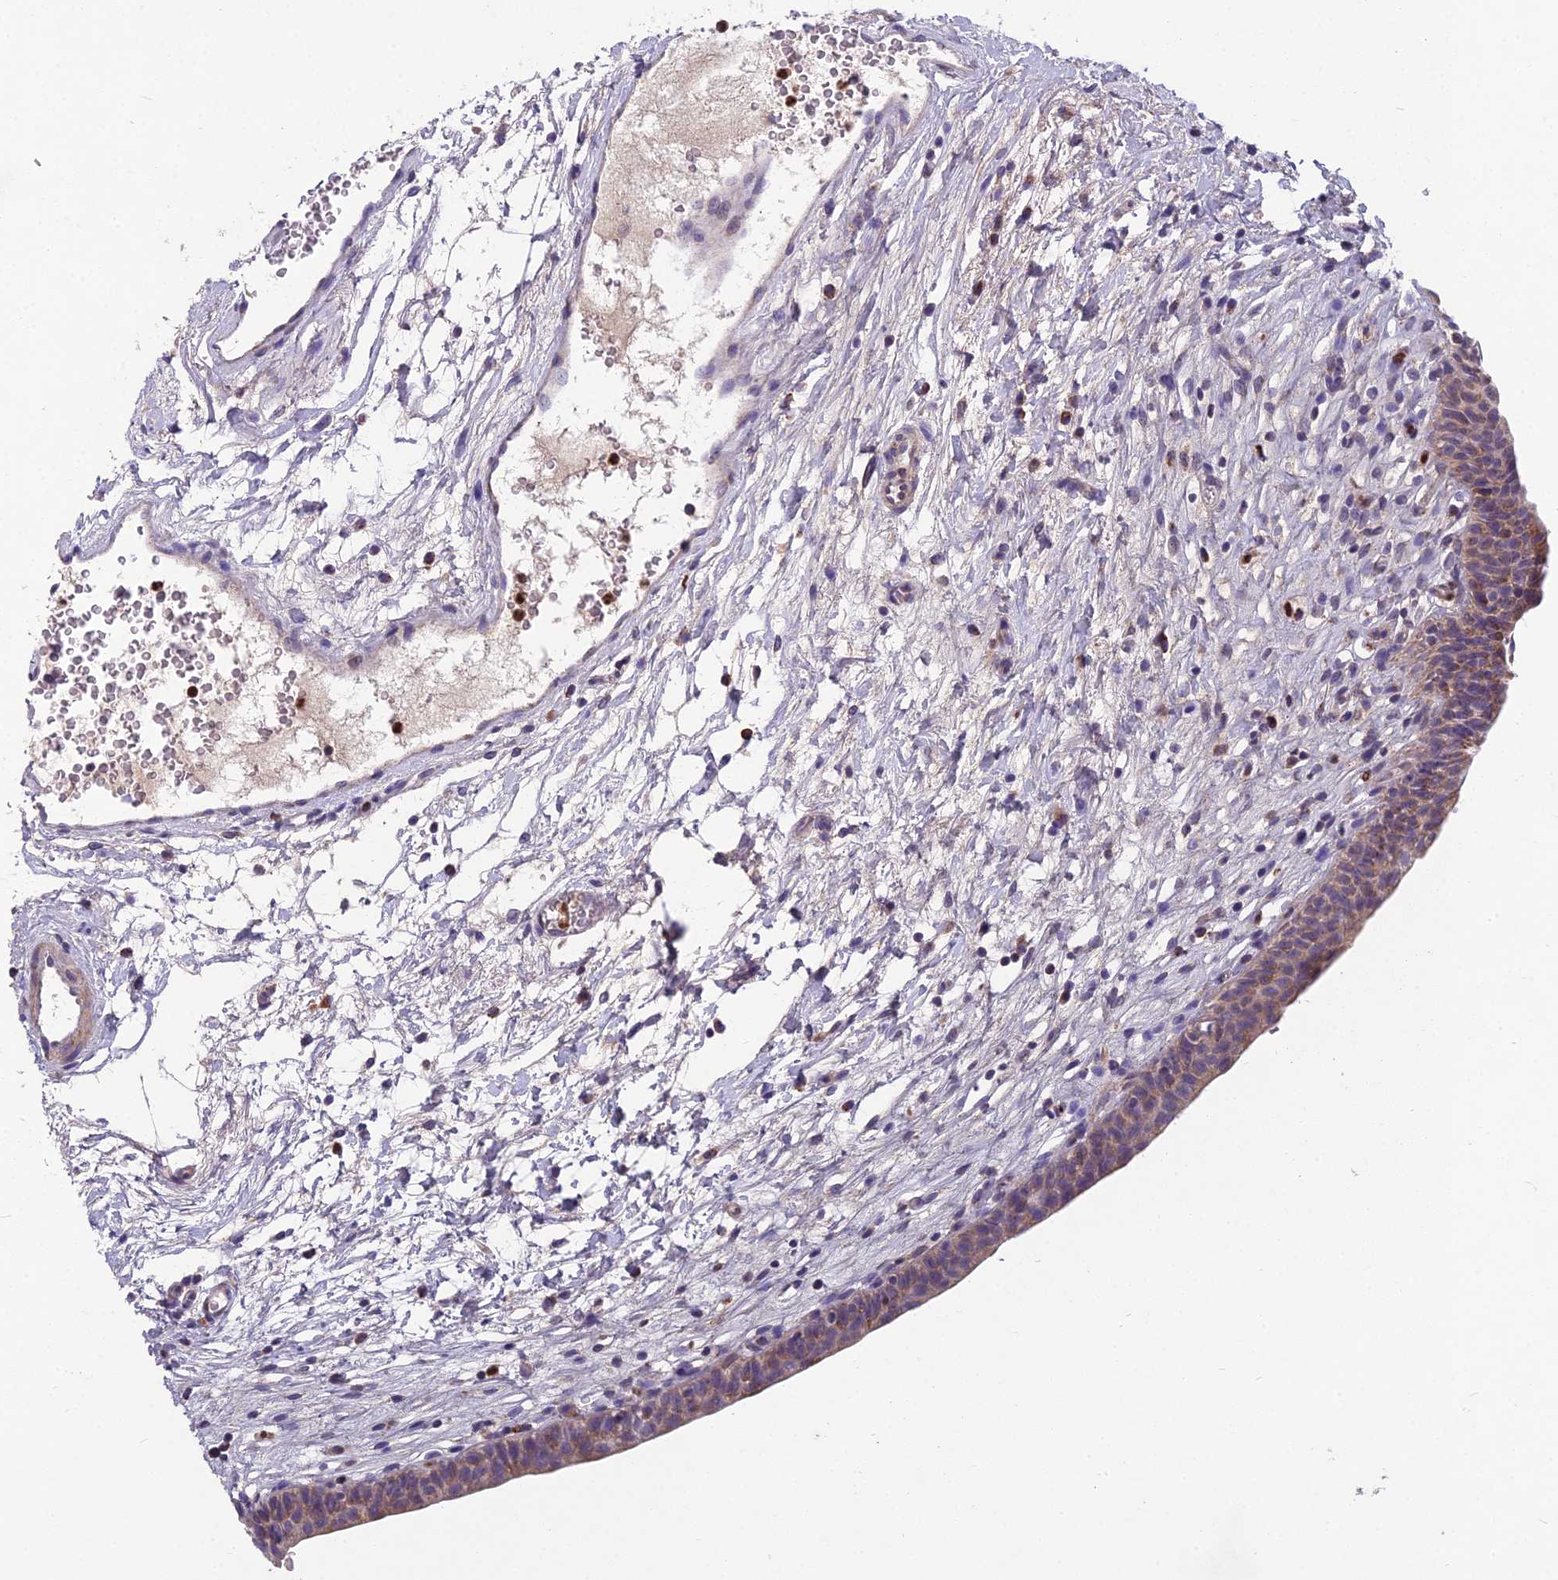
{"staining": {"intensity": "weak", "quantity": "25%-75%", "location": "cytoplasmic/membranous"}, "tissue": "urinary bladder", "cell_type": "Urothelial cells", "image_type": "normal", "snomed": [{"axis": "morphology", "description": "Normal tissue, NOS"}, {"axis": "topography", "description": "Urinary bladder"}], "caption": "The micrograph demonstrates a brown stain indicating the presence of a protein in the cytoplasmic/membranous of urothelial cells in urinary bladder. (Stains: DAB (3,3'-diaminobenzidine) in brown, nuclei in blue, Microscopy: brightfield microscopy at high magnification).", "gene": "ENSG00000188897", "patient": {"sex": "male", "age": 83}}